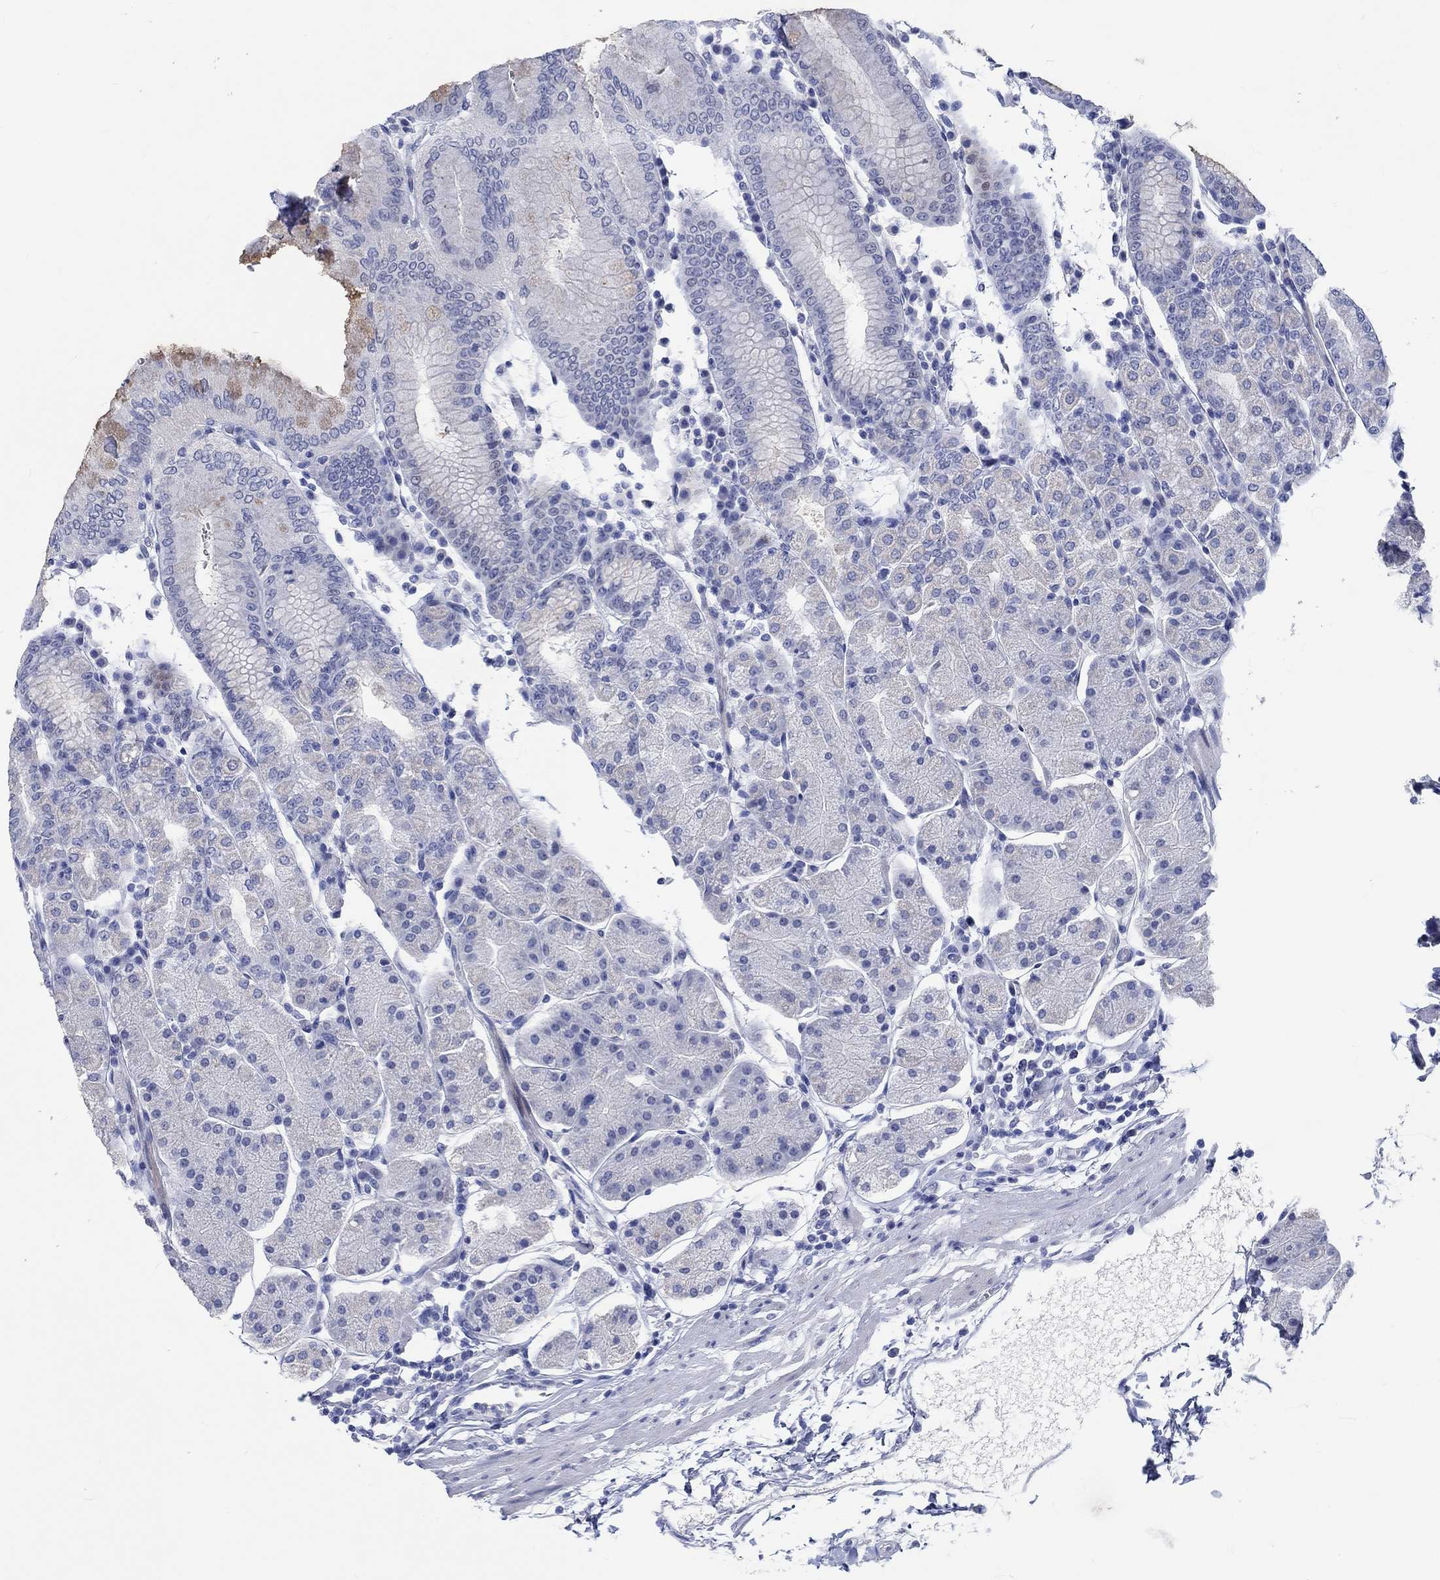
{"staining": {"intensity": "negative", "quantity": "none", "location": "none"}, "tissue": "stomach", "cell_type": "Glandular cells", "image_type": "normal", "snomed": [{"axis": "morphology", "description": "Normal tissue, NOS"}, {"axis": "topography", "description": "Stomach"}], "caption": "Photomicrograph shows no significant protein expression in glandular cells of unremarkable stomach. (DAB (3,3'-diaminobenzidine) IHC with hematoxylin counter stain).", "gene": "C4orf47", "patient": {"sex": "male", "age": 54}}